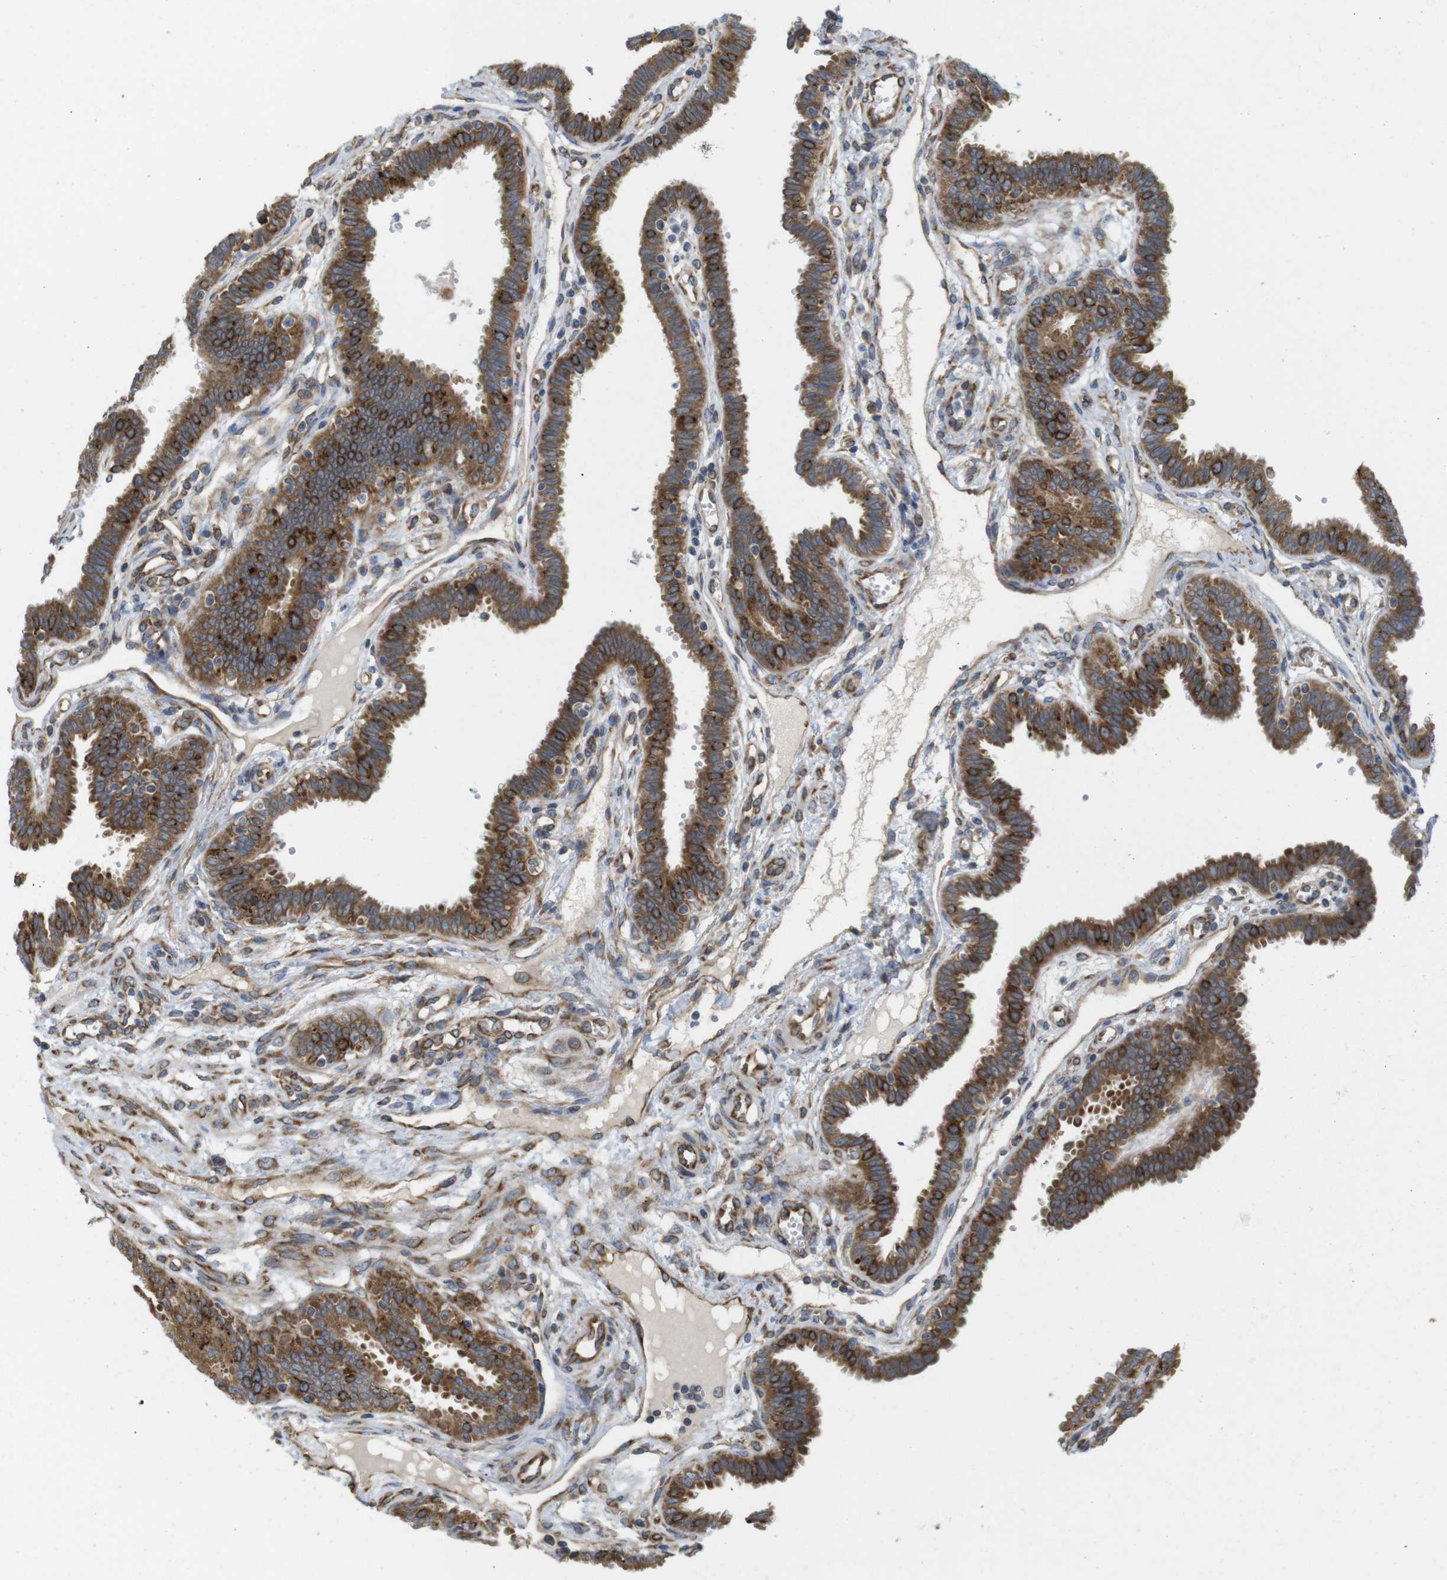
{"staining": {"intensity": "strong", "quantity": ">75%", "location": "cytoplasmic/membranous"}, "tissue": "fallopian tube", "cell_type": "Glandular cells", "image_type": "normal", "snomed": [{"axis": "morphology", "description": "Normal tissue, NOS"}, {"axis": "topography", "description": "Fallopian tube"}], "caption": "Immunohistochemical staining of benign fallopian tube exhibits high levels of strong cytoplasmic/membranous expression in approximately >75% of glandular cells.", "gene": "PCNX2", "patient": {"sex": "female", "age": 32}}